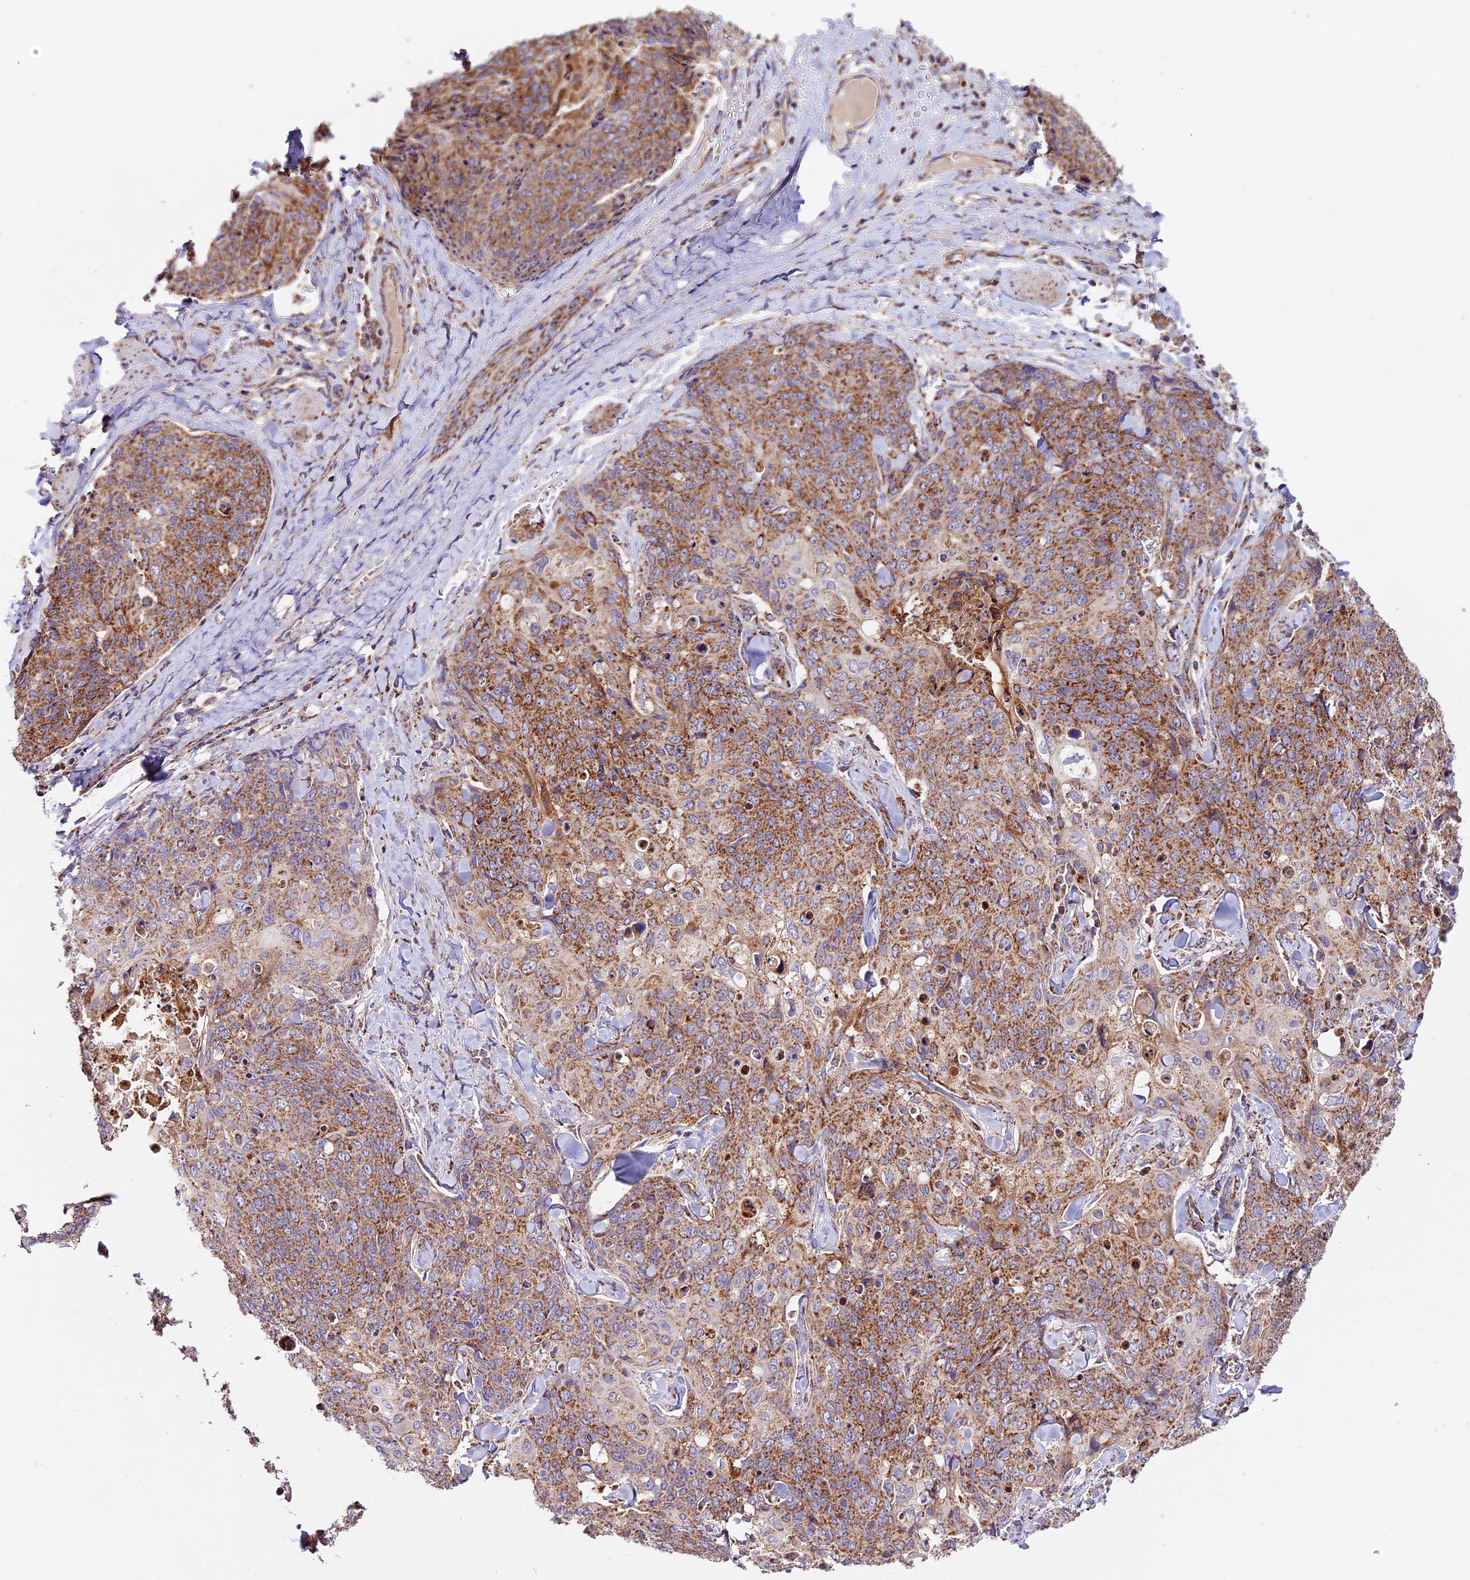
{"staining": {"intensity": "moderate", "quantity": ">75%", "location": "cytoplasmic/membranous"}, "tissue": "skin cancer", "cell_type": "Tumor cells", "image_type": "cancer", "snomed": [{"axis": "morphology", "description": "Squamous cell carcinoma, NOS"}, {"axis": "topography", "description": "Skin"}, {"axis": "topography", "description": "Vulva"}], "caption": "DAB immunohistochemical staining of skin cancer (squamous cell carcinoma) exhibits moderate cytoplasmic/membranous protein staining in approximately >75% of tumor cells.", "gene": "NDUFA8", "patient": {"sex": "female", "age": 85}}